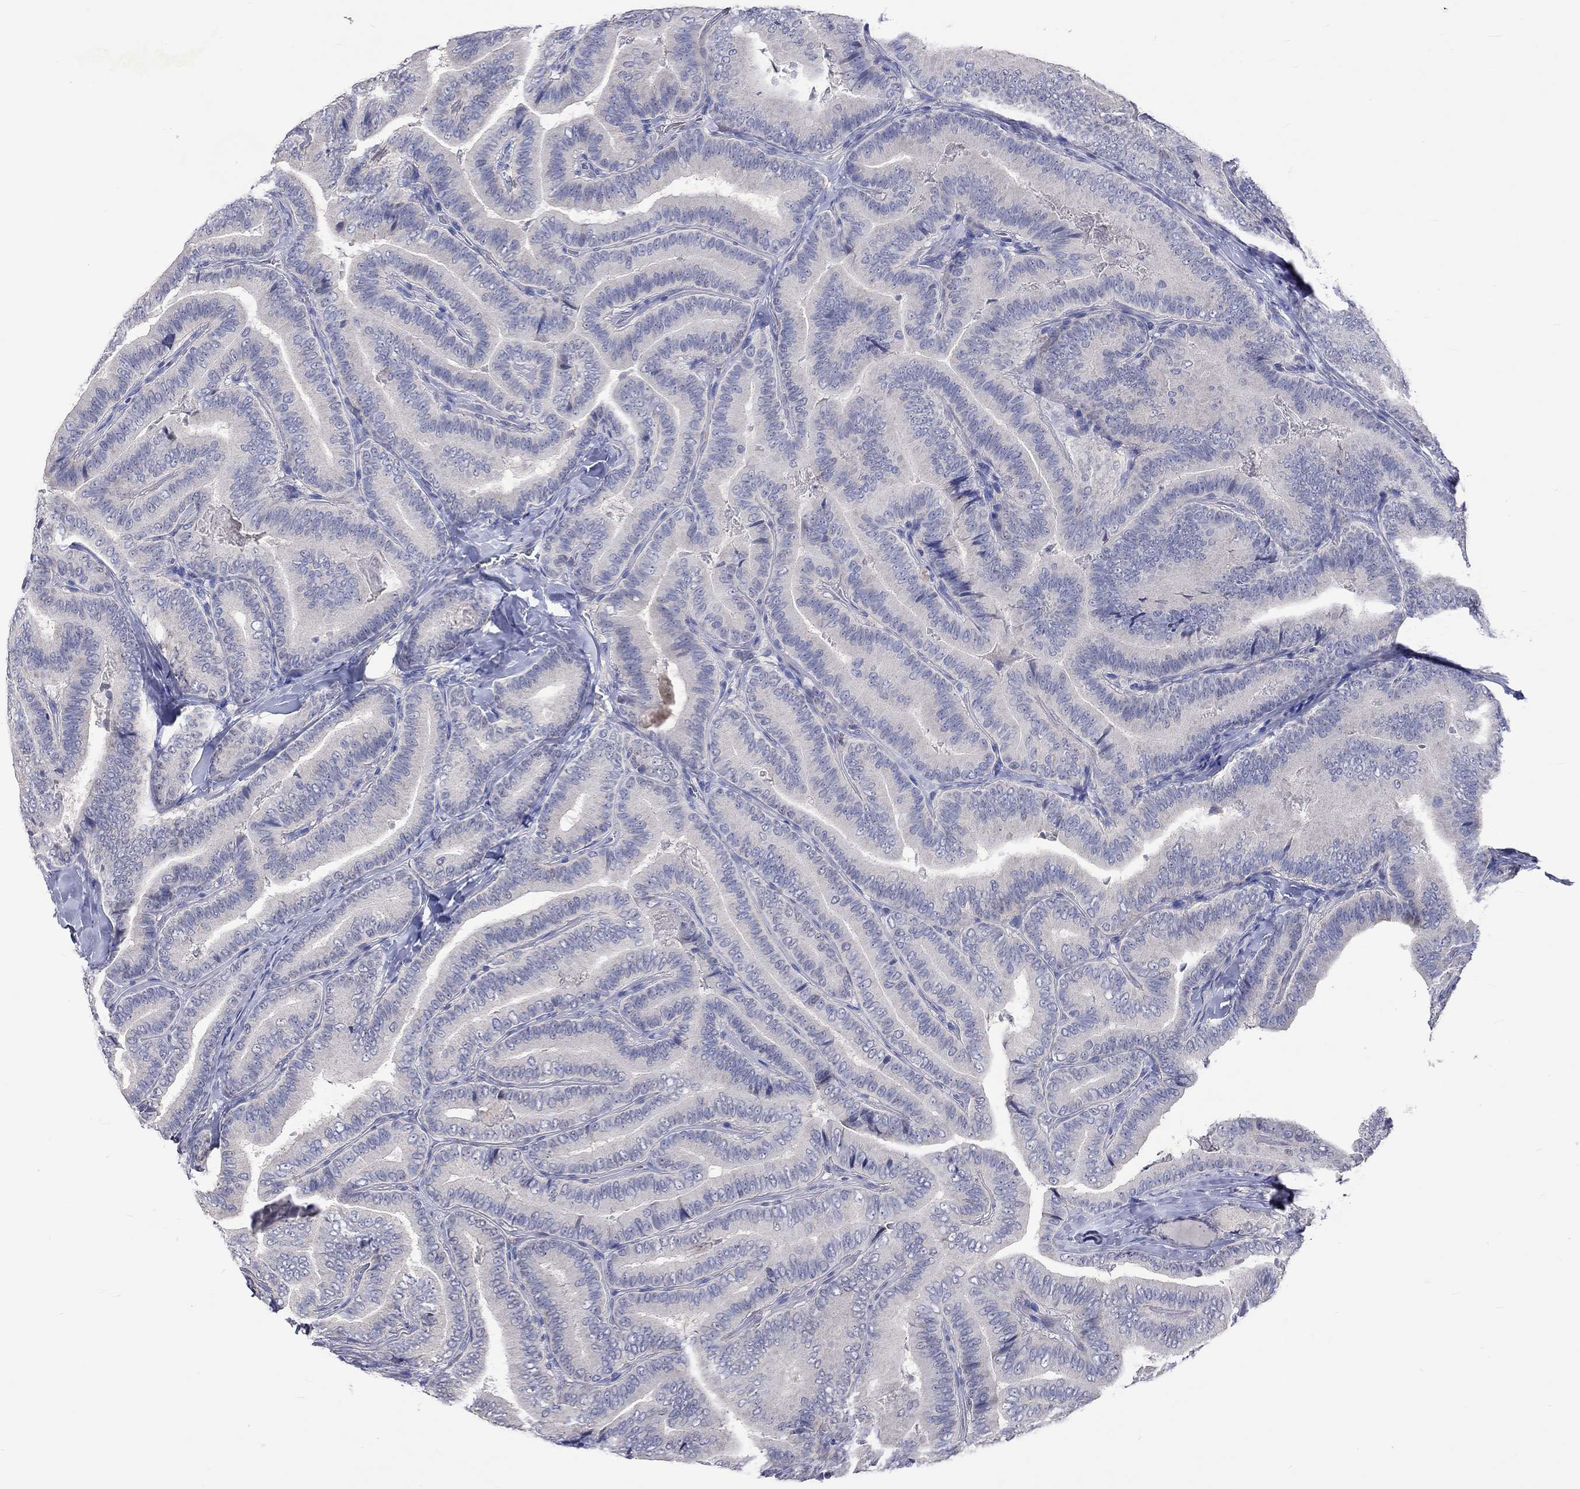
{"staining": {"intensity": "negative", "quantity": "none", "location": "none"}, "tissue": "thyroid cancer", "cell_type": "Tumor cells", "image_type": "cancer", "snomed": [{"axis": "morphology", "description": "Papillary adenocarcinoma, NOS"}, {"axis": "topography", "description": "Thyroid gland"}], "caption": "There is no significant expression in tumor cells of thyroid cancer (papillary adenocarcinoma). Nuclei are stained in blue.", "gene": "LRFN4", "patient": {"sex": "male", "age": 61}}